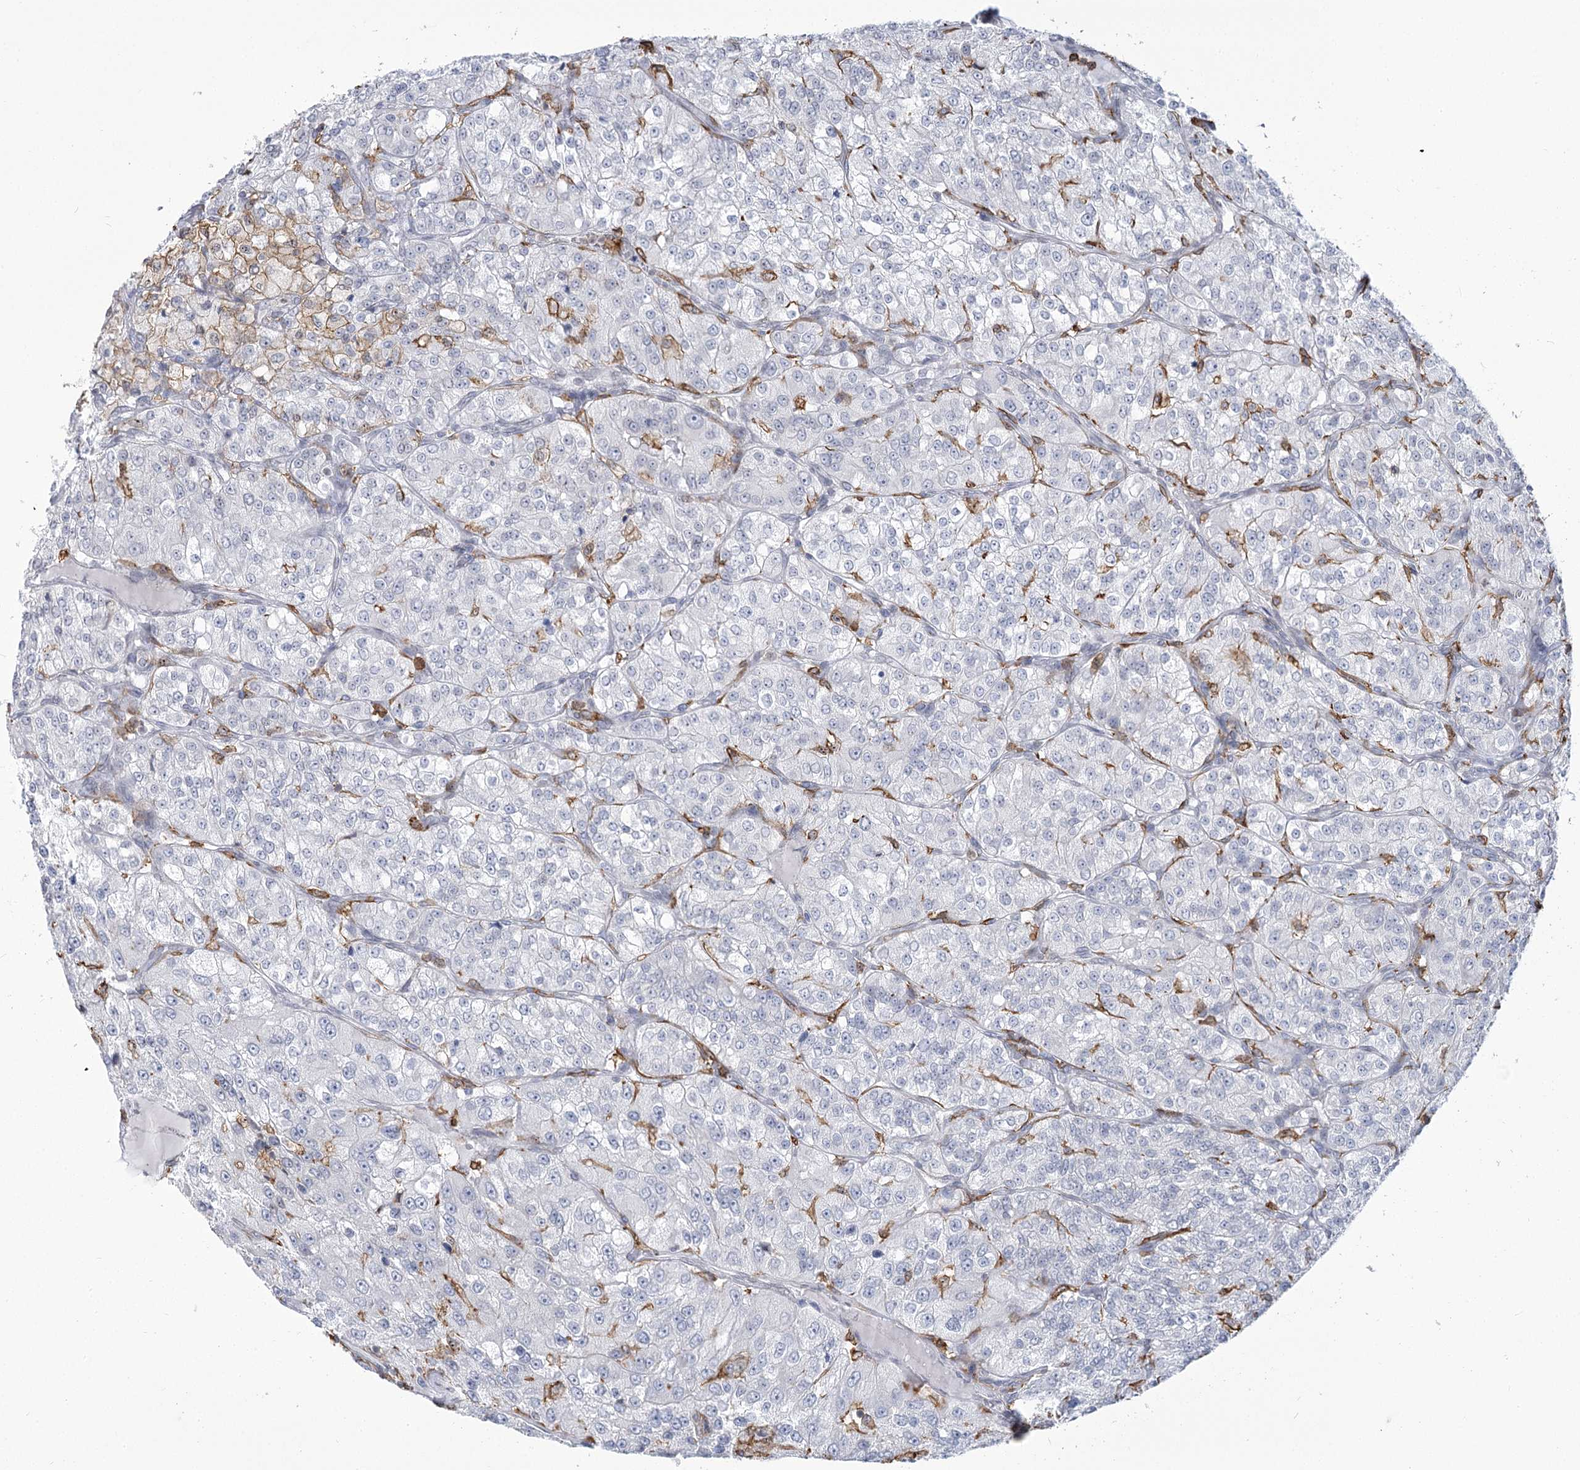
{"staining": {"intensity": "negative", "quantity": "none", "location": "none"}, "tissue": "renal cancer", "cell_type": "Tumor cells", "image_type": "cancer", "snomed": [{"axis": "morphology", "description": "Adenocarcinoma, NOS"}, {"axis": "topography", "description": "Kidney"}], "caption": "Tumor cells show no significant protein staining in renal adenocarcinoma. (DAB IHC with hematoxylin counter stain).", "gene": "C11orf1", "patient": {"sex": "female", "age": 63}}